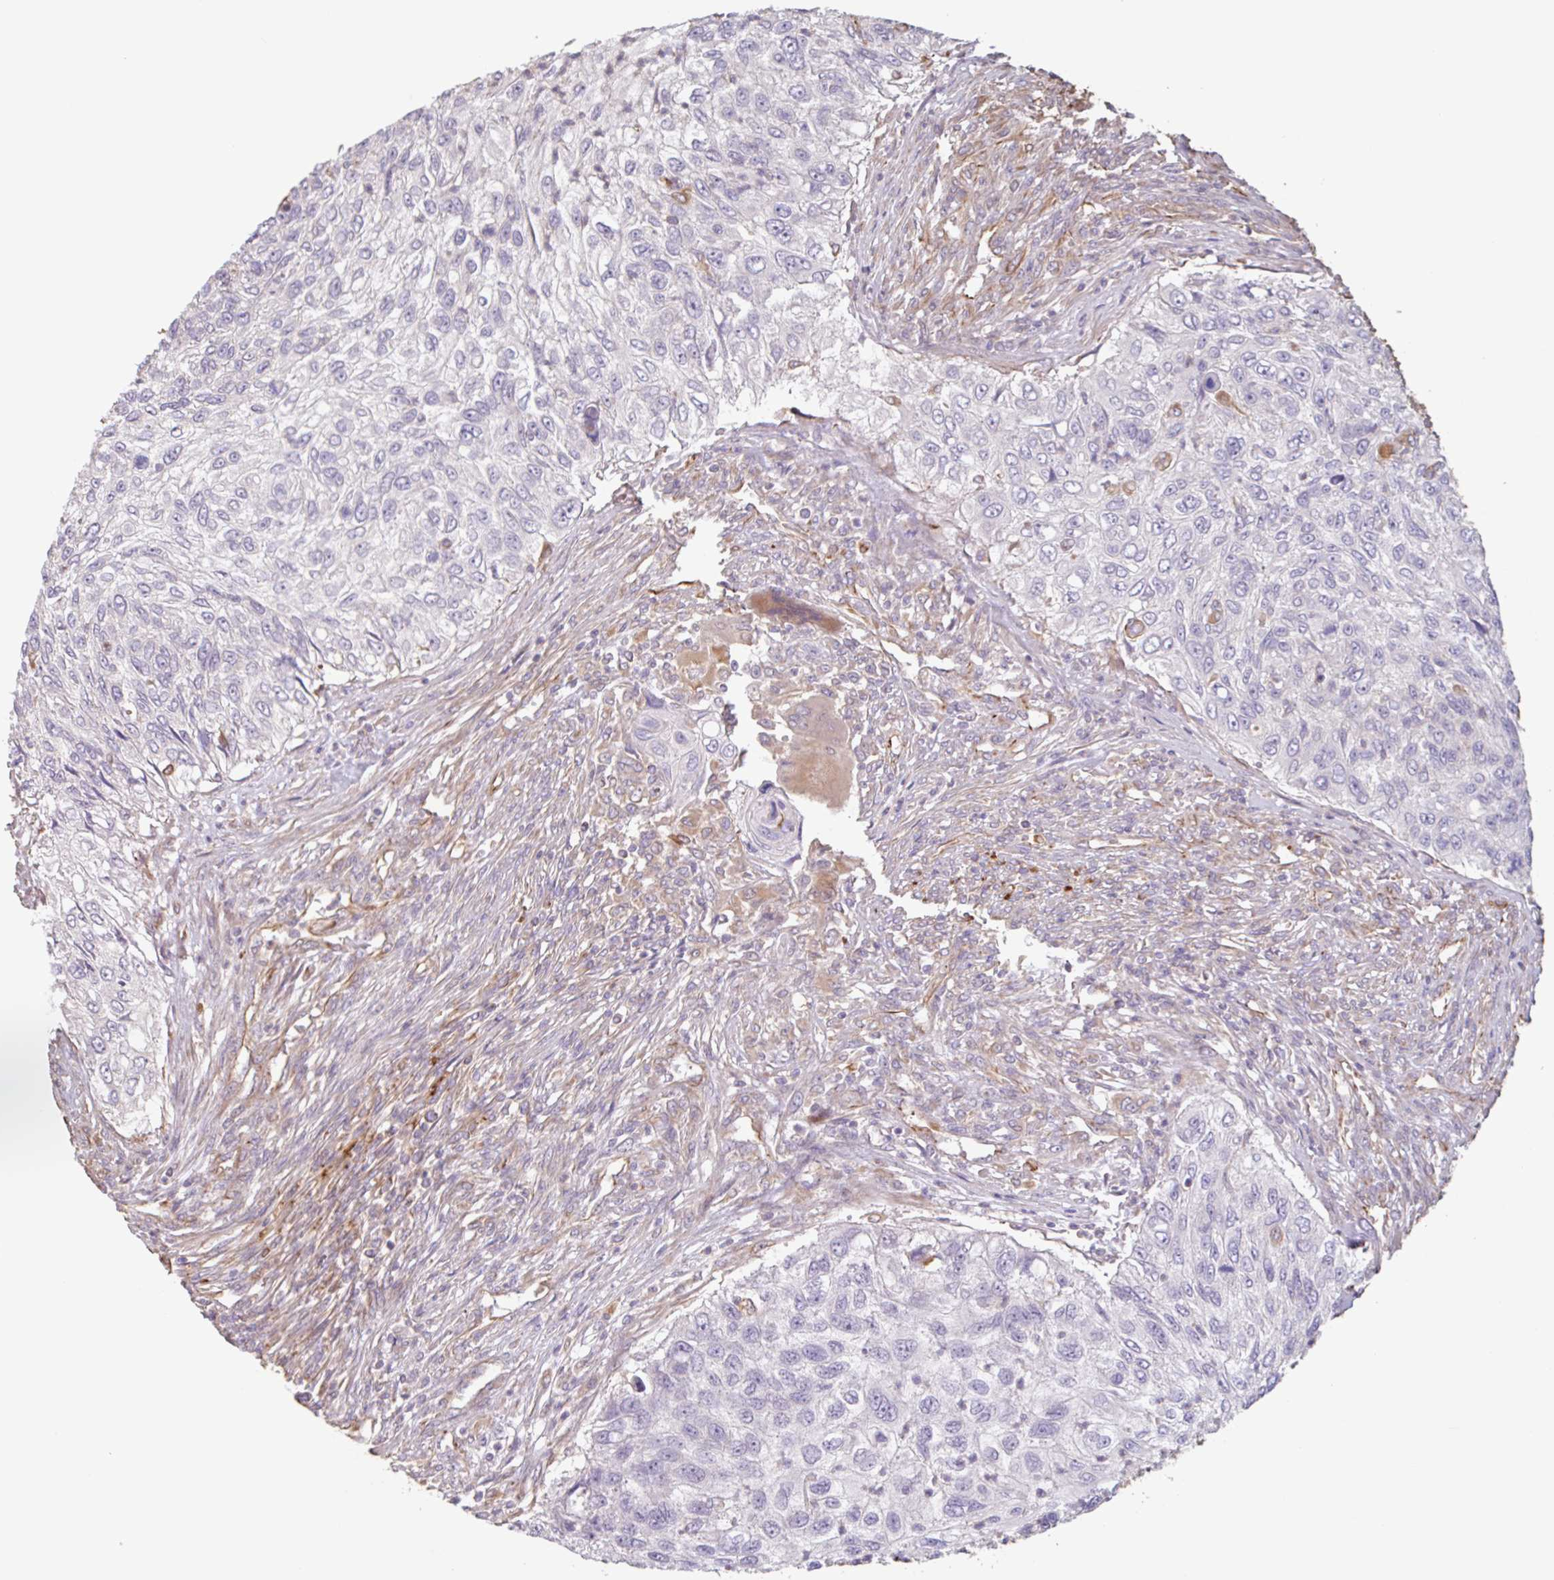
{"staining": {"intensity": "negative", "quantity": "none", "location": "none"}, "tissue": "urothelial cancer", "cell_type": "Tumor cells", "image_type": "cancer", "snomed": [{"axis": "morphology", "description": "Urothelial carcinoma, High grade"}, {"axis": "topography", "description": "Urinary bladder"}], "caption": "This is an immunohistochemistry (IHC) histopathology image of human urothelial carcinoma (high-grade). There is no positivity in tumor cells.", "gene": "ZNF790", "patient": {"sex": "female", "age": 60}}